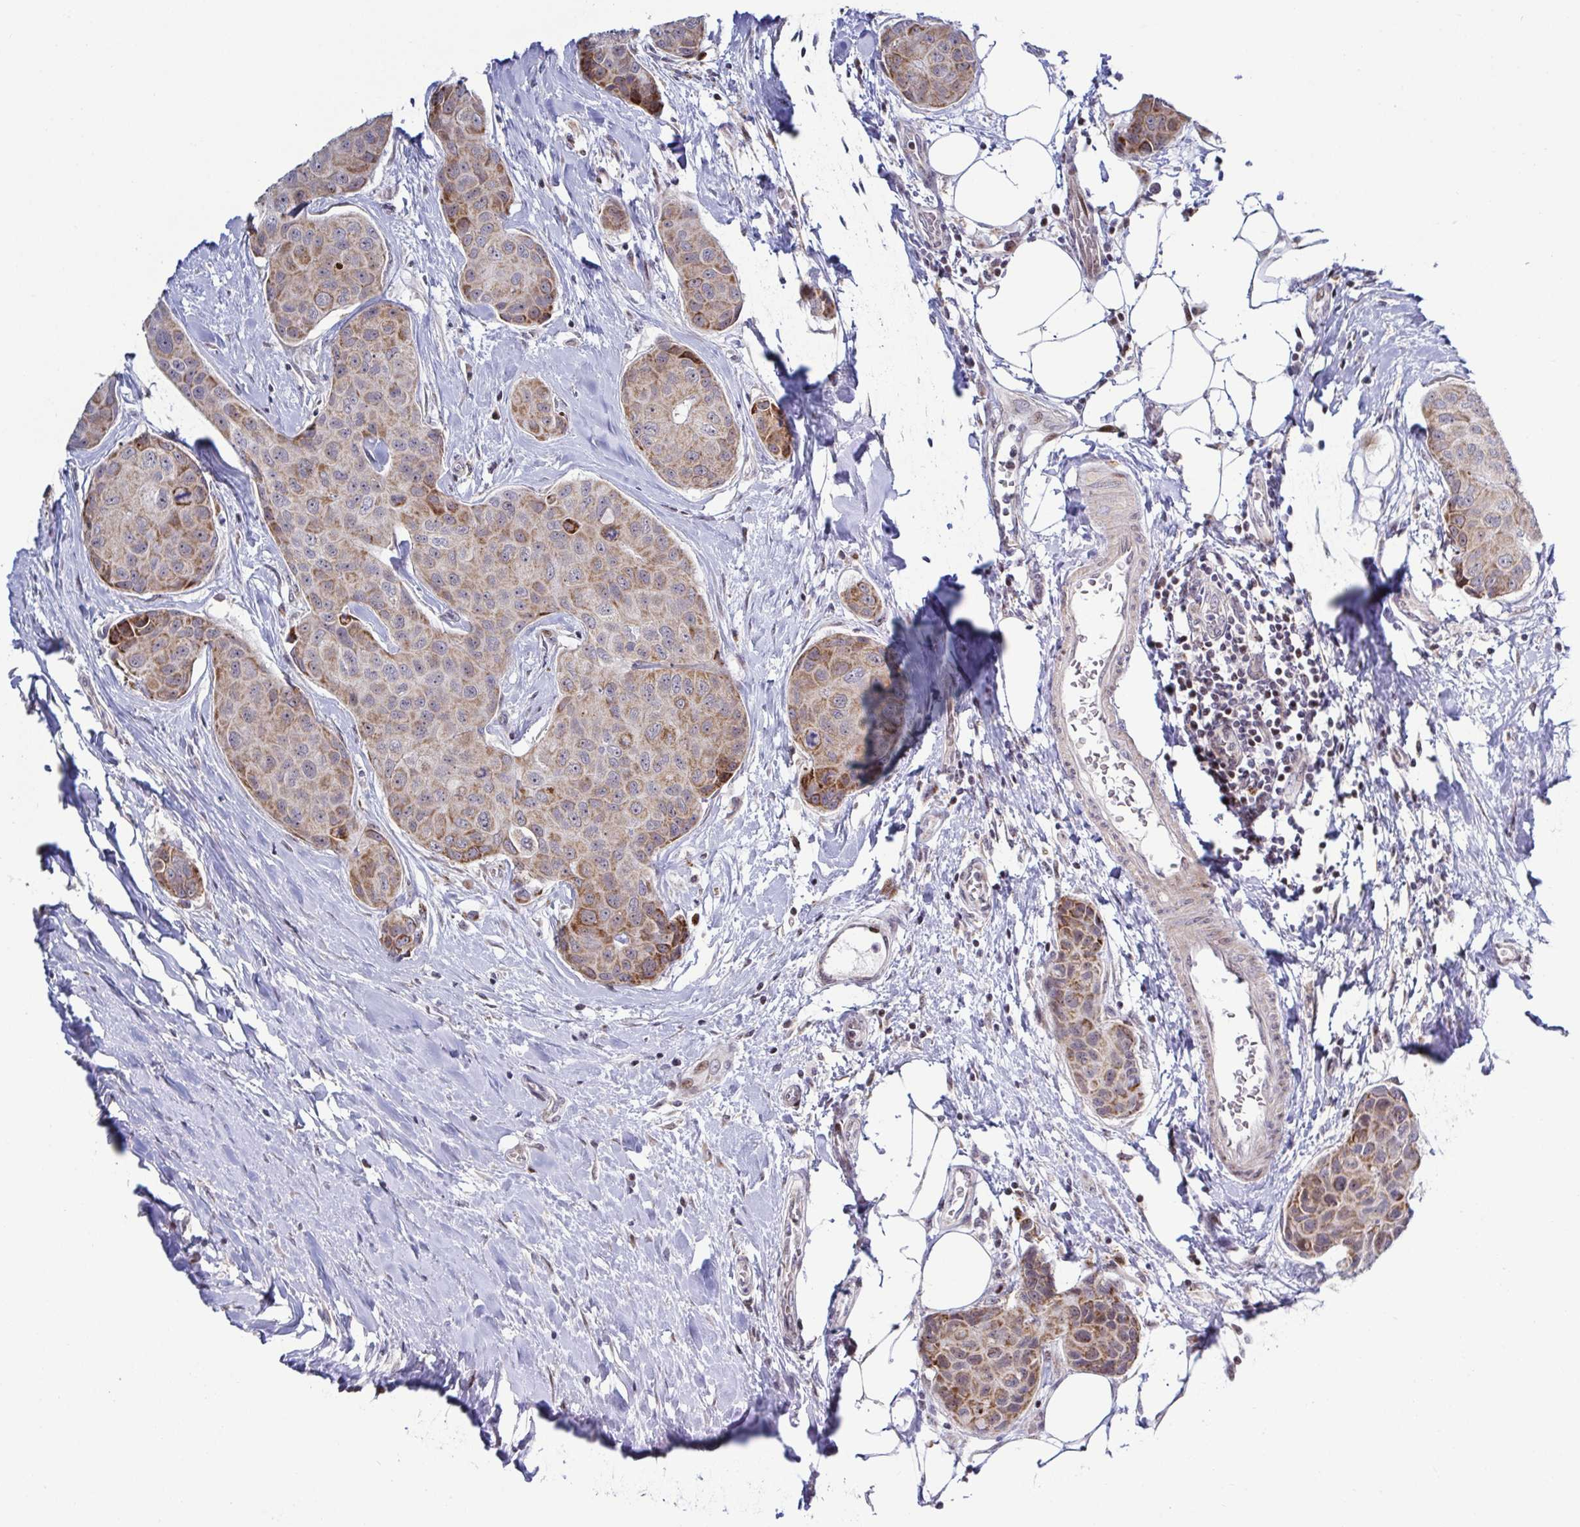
{"staining": {"intensity": "moderate", "quantity": ">75%", "location": "cytoplasmic/membranous"}, "tissue": "breast cancer", "cell_type": "Tumor cells", "image_type": "cancer", "snomed": [{"axis": "morphology", "description": "Duct carcinoma"}, {"axis": "topography", "description": "Breast"}], "caption": "A brown stain highlights moderate cytoplasmic/membranous expression of a protein in human breast cancer (intraductal carcinoma) tumor cells. Immunohistochemistry stains the protein of interest in brown and the nuclei are stained blue.", "gene": "DZIP1", "patient": {"sex": "female", "age": 80}}